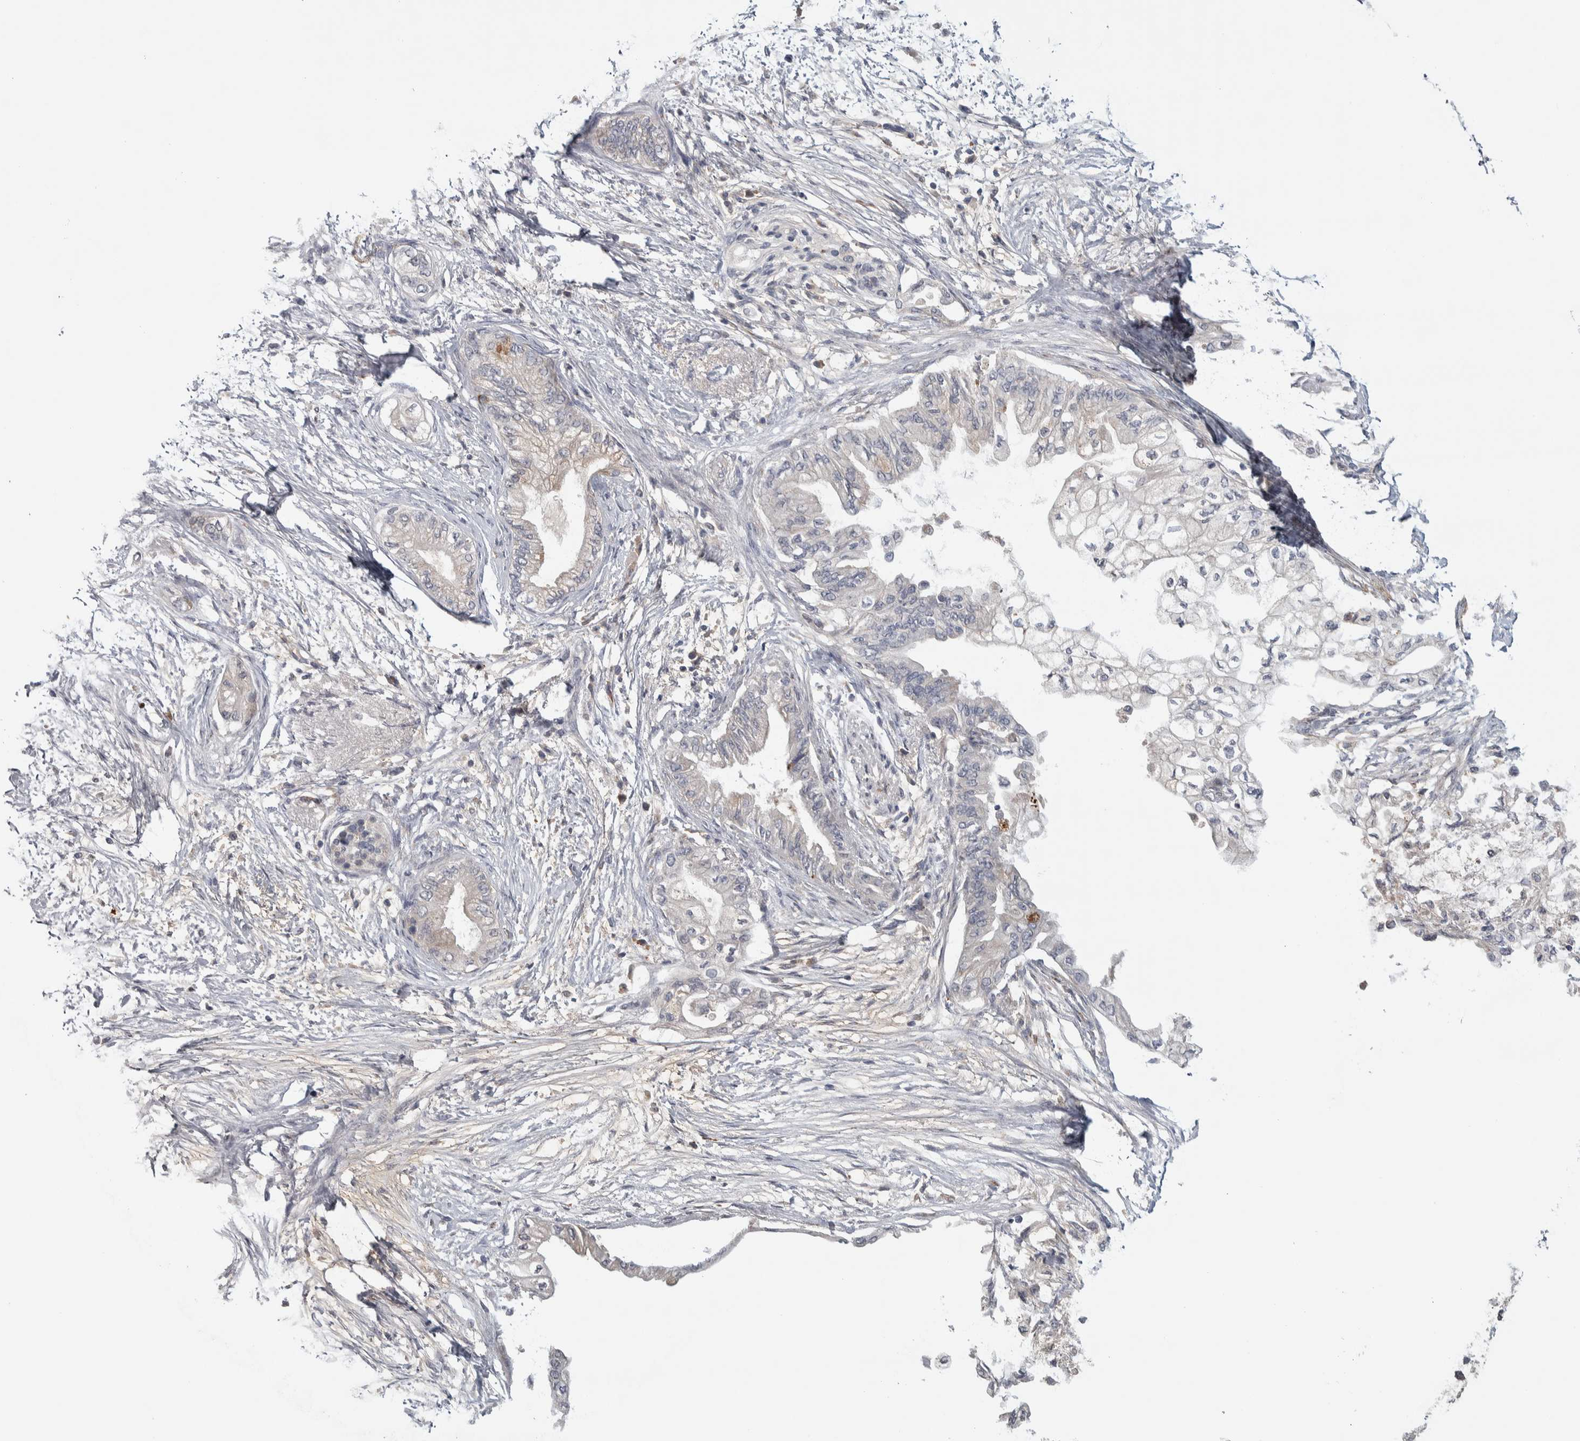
{"staining": {"intensity": "negative", "quantity": "none", "location": "none"}, "tissue": "pancreatic cancer", "cell_type": "Tumor cells", "image_type": "cancer", "snomed": [{"axis": "morphology", "description": "Normal tissue, NOS"}, {"axis": "morphology", "description": "Adenocarcinoma, NOS"}, {"axis": "topography", "description": "Pancreas"}, {"axis": "topography", "description": "Duodenum"}], "caption": "There is no significant positivity in tumor cells of pancreatic adenocarcinoma.", "gene": "ADPRM", "patient": {"sex": "female", "age": 60}}